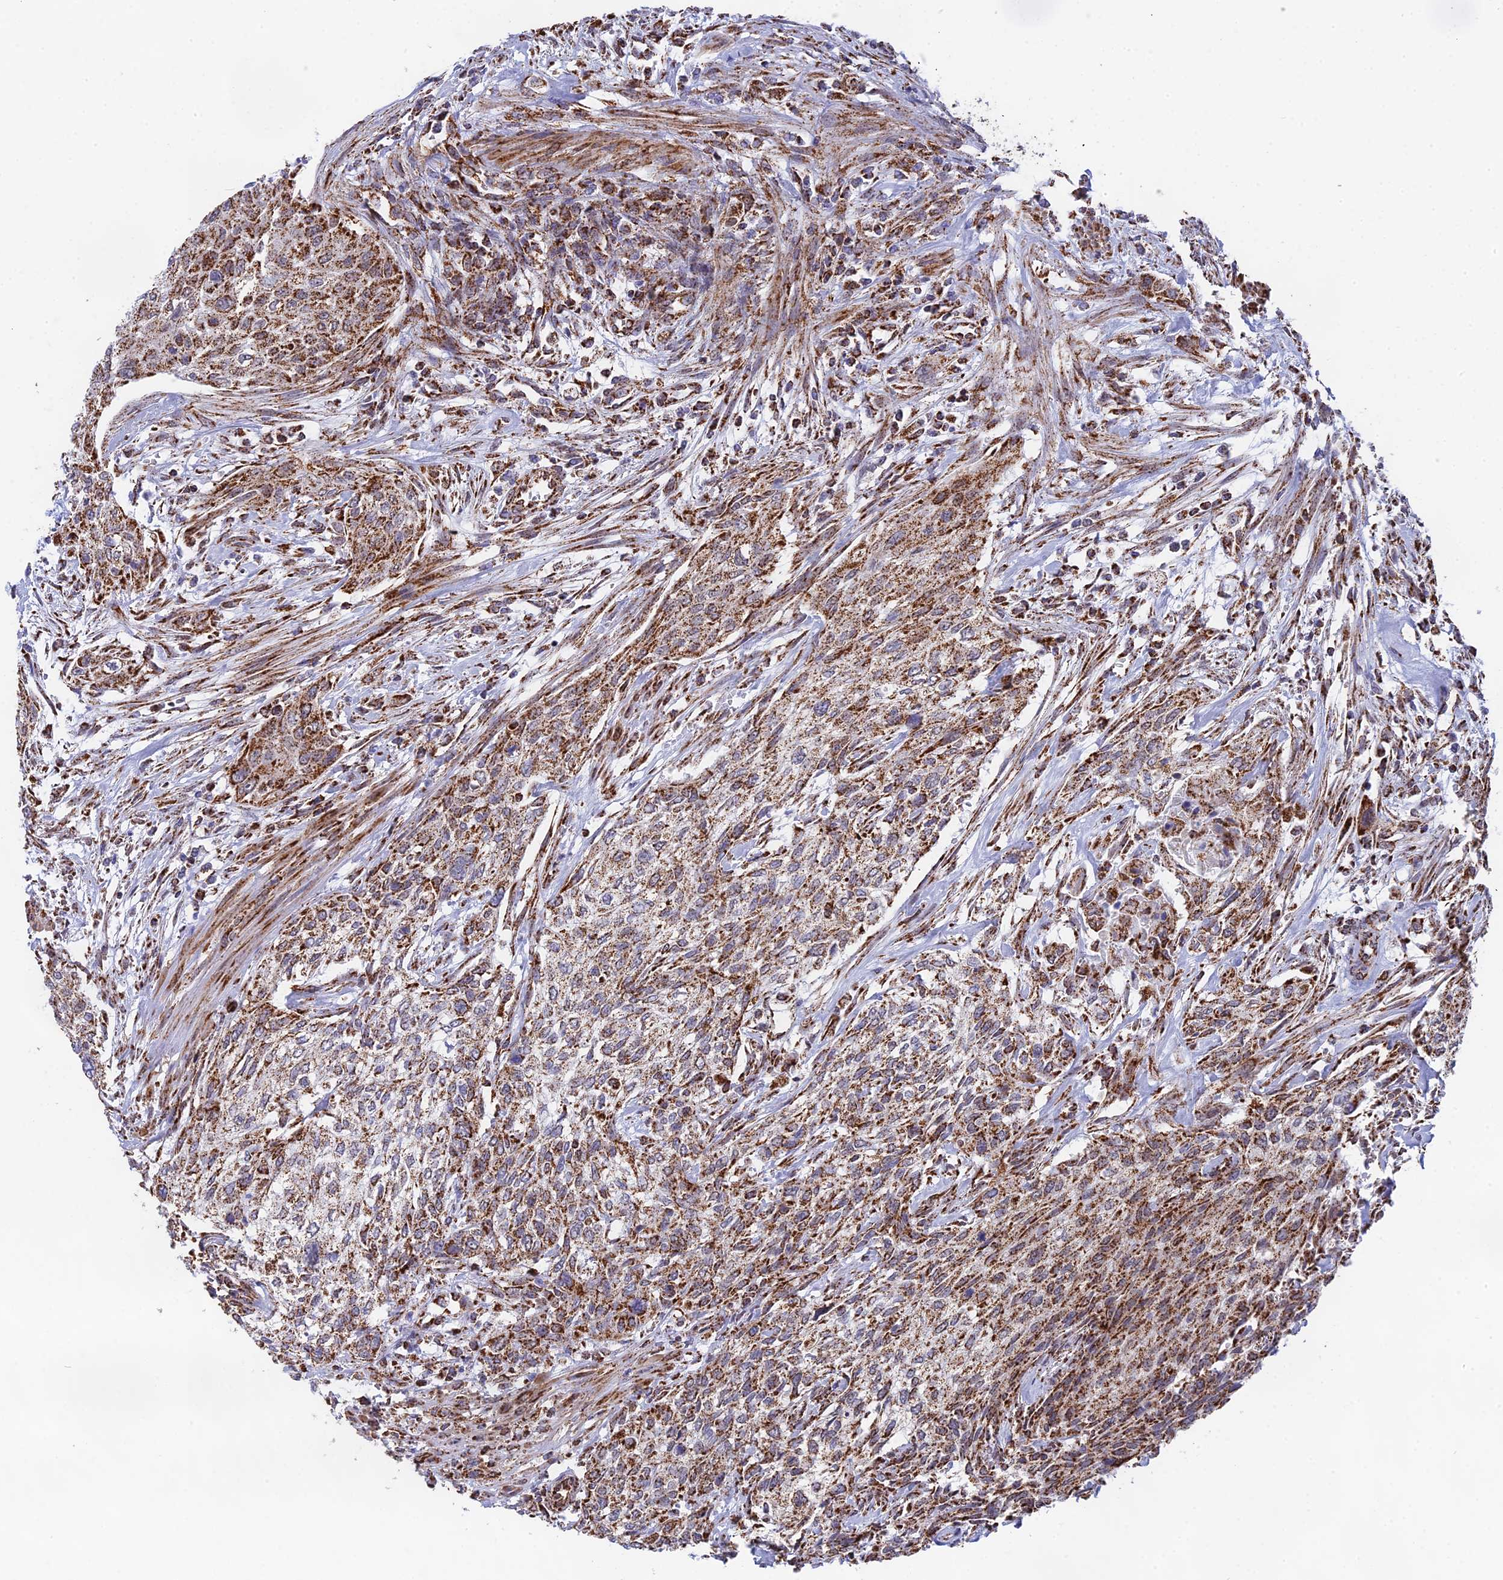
{"staining": {"intensity": "moderate", "quantity": ">75%", "location": "cytoplasmic/membranous"}, "tissue": "urothelial cancer", "cell_type": "Tumor cells", "image_type": "cancer", "snomed": [{"axis": "morphology", "description": "Urothelial carcinoma, High grade"}, {"axis": "topography", "description": "Urinary bladder"}], "caption": "Brown immunohistochemical staining in human urothelial cancer exhibits moderate cytoplasmic/membranous staining in approximately >75% of tumor cells.", "gene": "CDC16", "patient": {"sex": "male", "age": 35}}